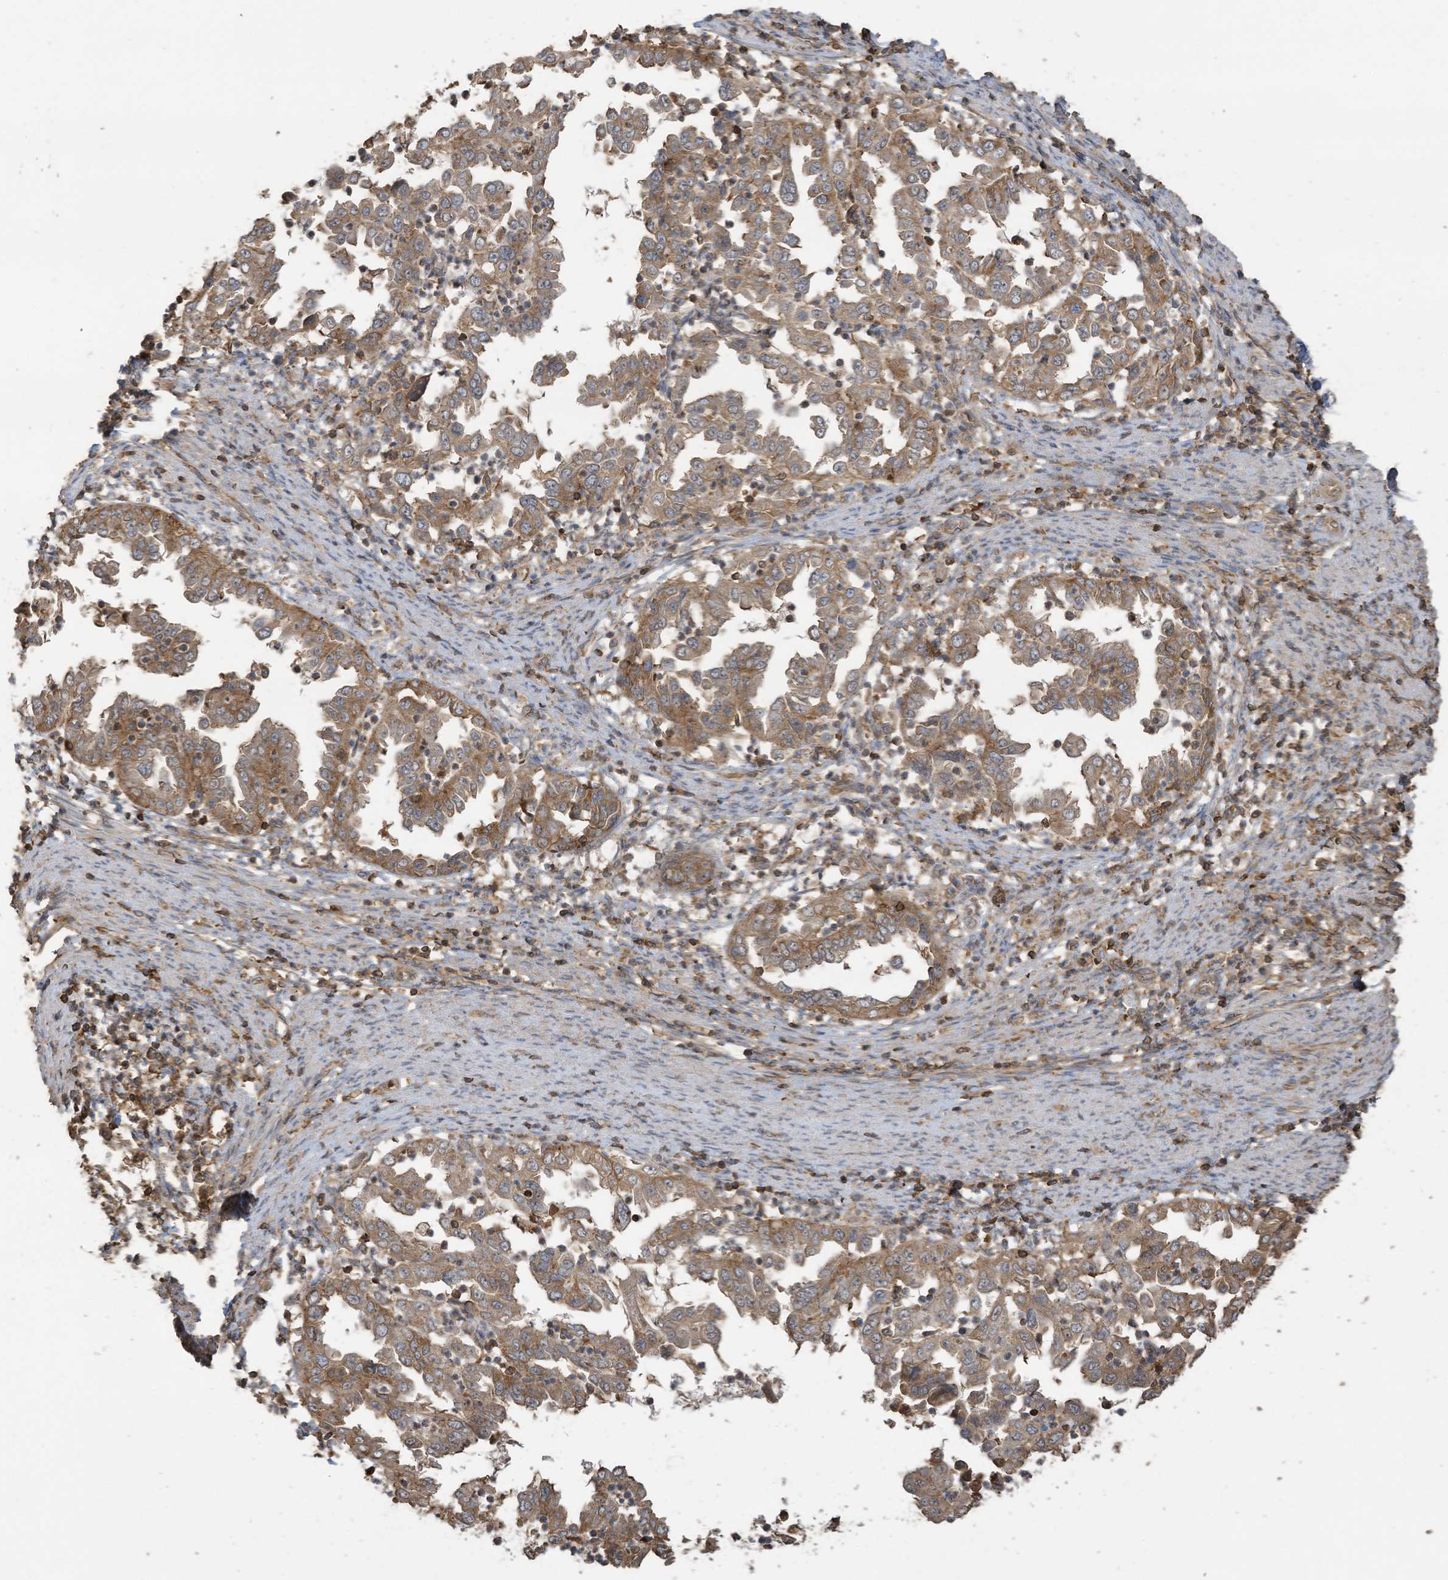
{"staining": {"intensity": "moderate", "quantity": ">75%", "location": "cytoplasmic/membranous"}, "tissue": "endometrial cancer", "cell_type": "Tumor cells", "image_type": "cancer", "snomed": [{"axis": "morphology", "description": "Adenocarcinoma, NOS"}, {"axis": "topography", "description": "Endometrium"}], "caption": "There is medium levels of moderate cytoplasmic/membranous positivity in tumor cells of endometrial cancer, as demonstrated by immunohistochemical staining (brown color).", "gene": "COX10", "patient": {"sex": "female", "age": 85}}